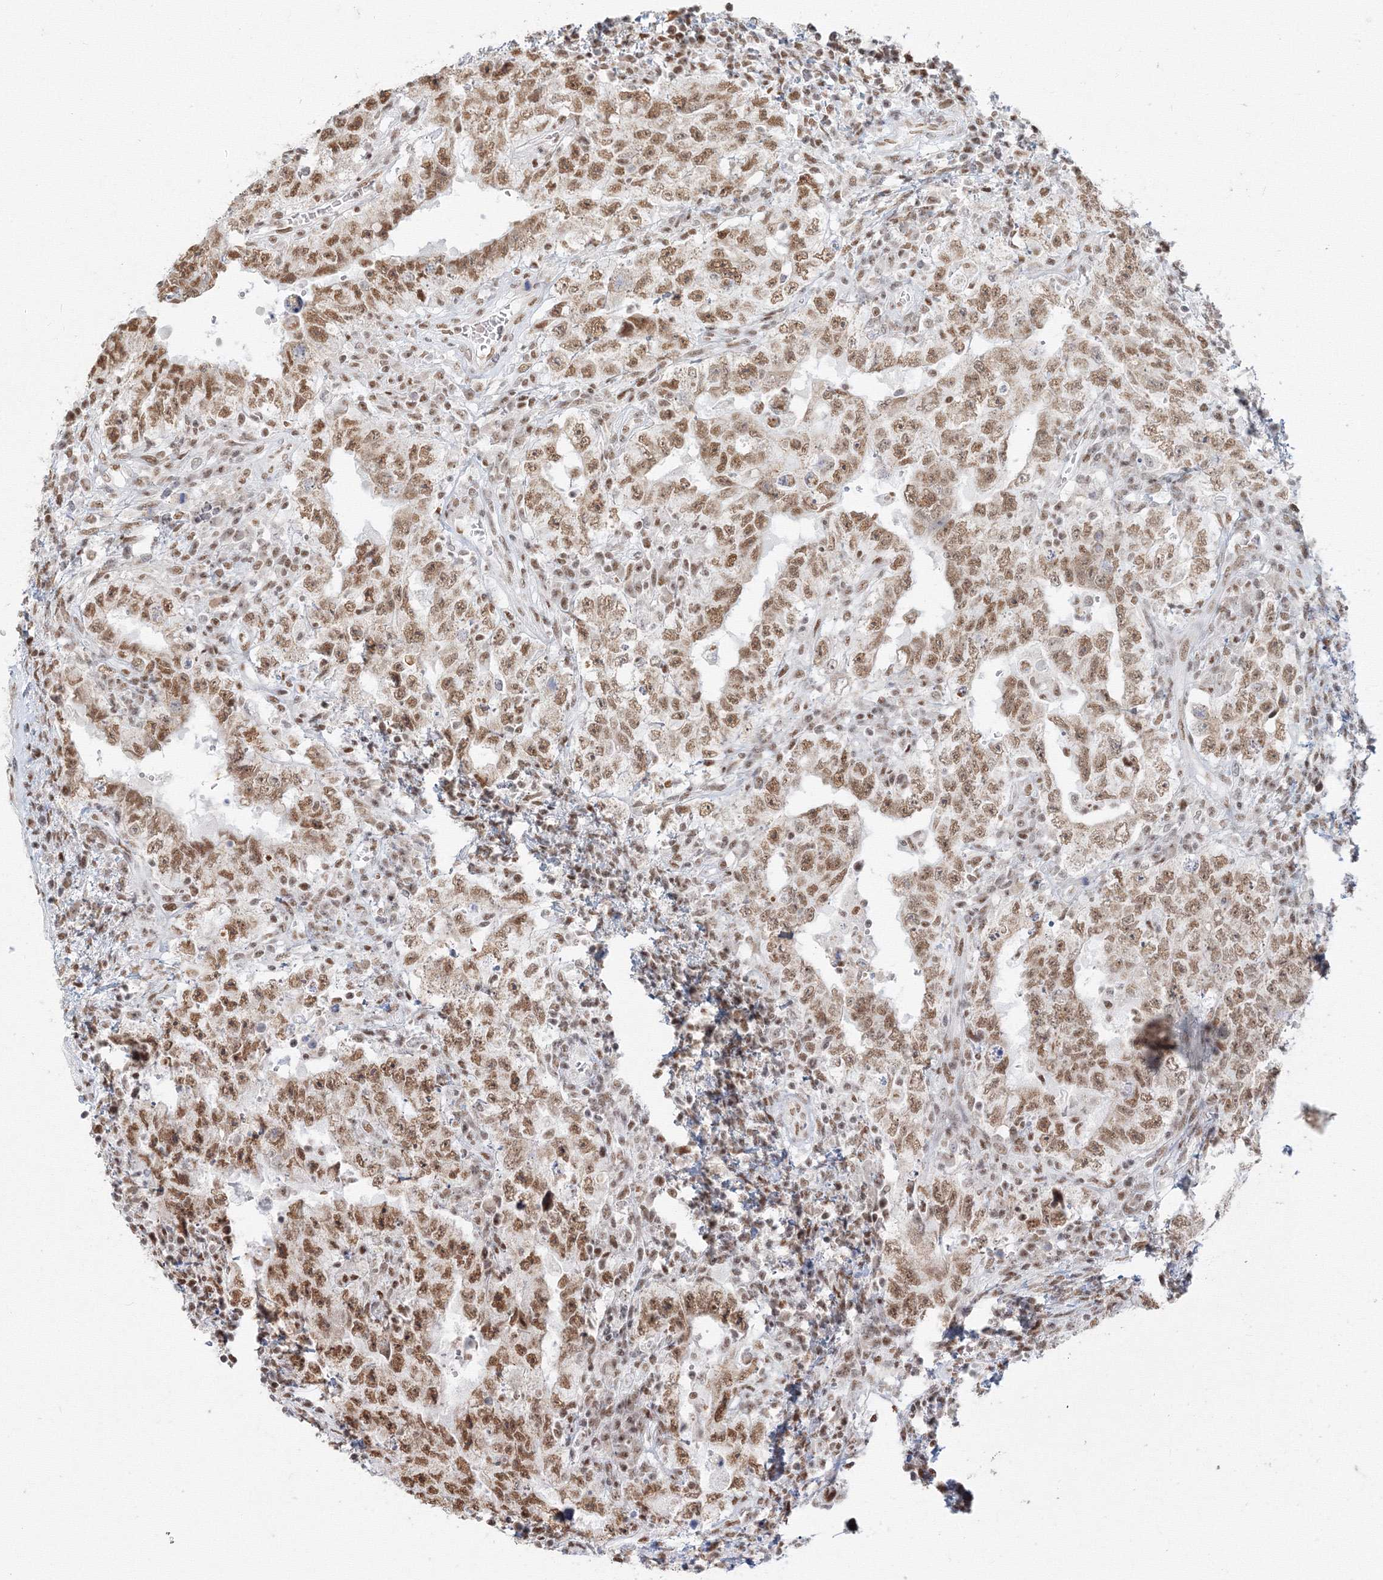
{"staining": {"intensity": "moderate", "quantity": ">75%", "location": "nuclear"}, "tissue": "testis cancer", "cell_type": "Tumor cells", "image_type": "cancer", "snomed": [{"axis": "morphology", "description": "Carcinoma, Embryonal, NOS"}, {"axis": "topography", "description": "Testis"}], "caption": "Embryonal carcinoma (testis) was stained to show a protein in brown. There is medium levels of moderate nuclear positivity in about >75% of tumor cells.", "gene": "PPP4R2", "patient": {"sex": "male", "age": 26}}